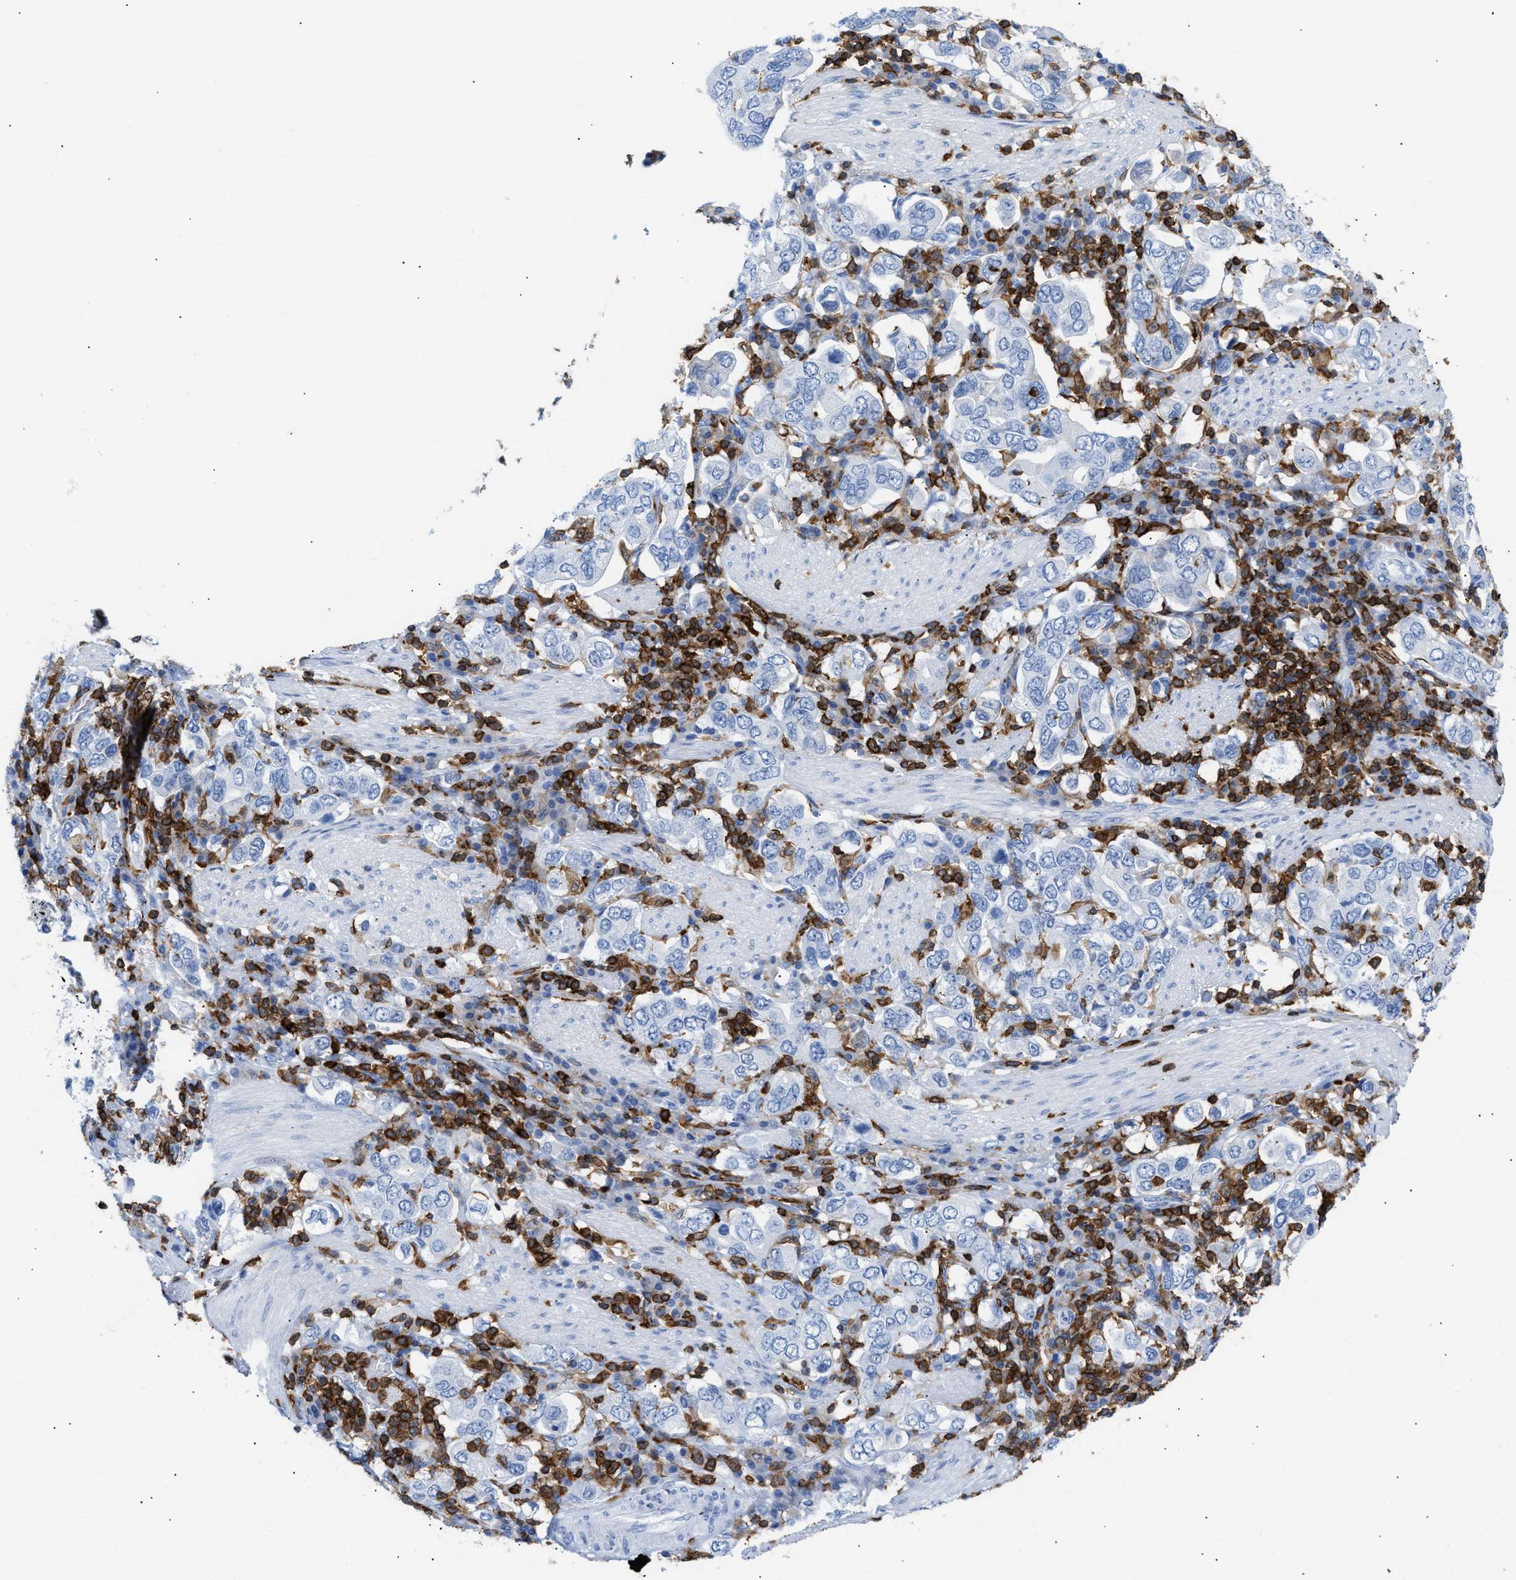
{"staining": {"intensity": "negative", "quantity": "none", "location": "none"}, "tissue": "stomach cancer", "cell_type": "Tumor cells", "image_type": "cancer", "snomed": [{"axis": "morphology", "description": "Adenocarcinoma, NOS"}, {"axis": "topography", "description": "Stomach, upper"}], "caption": "High magnification brightfield microscopy of stomach adenocarcinoma stained with DAB (3,3'-diaminobenzidine) (brown) and counterstained with hematoxylin (blue): tumor cells show no significant positivity.", "gene": "LCP1", "patient": {"sex": "male", "age": 62}}